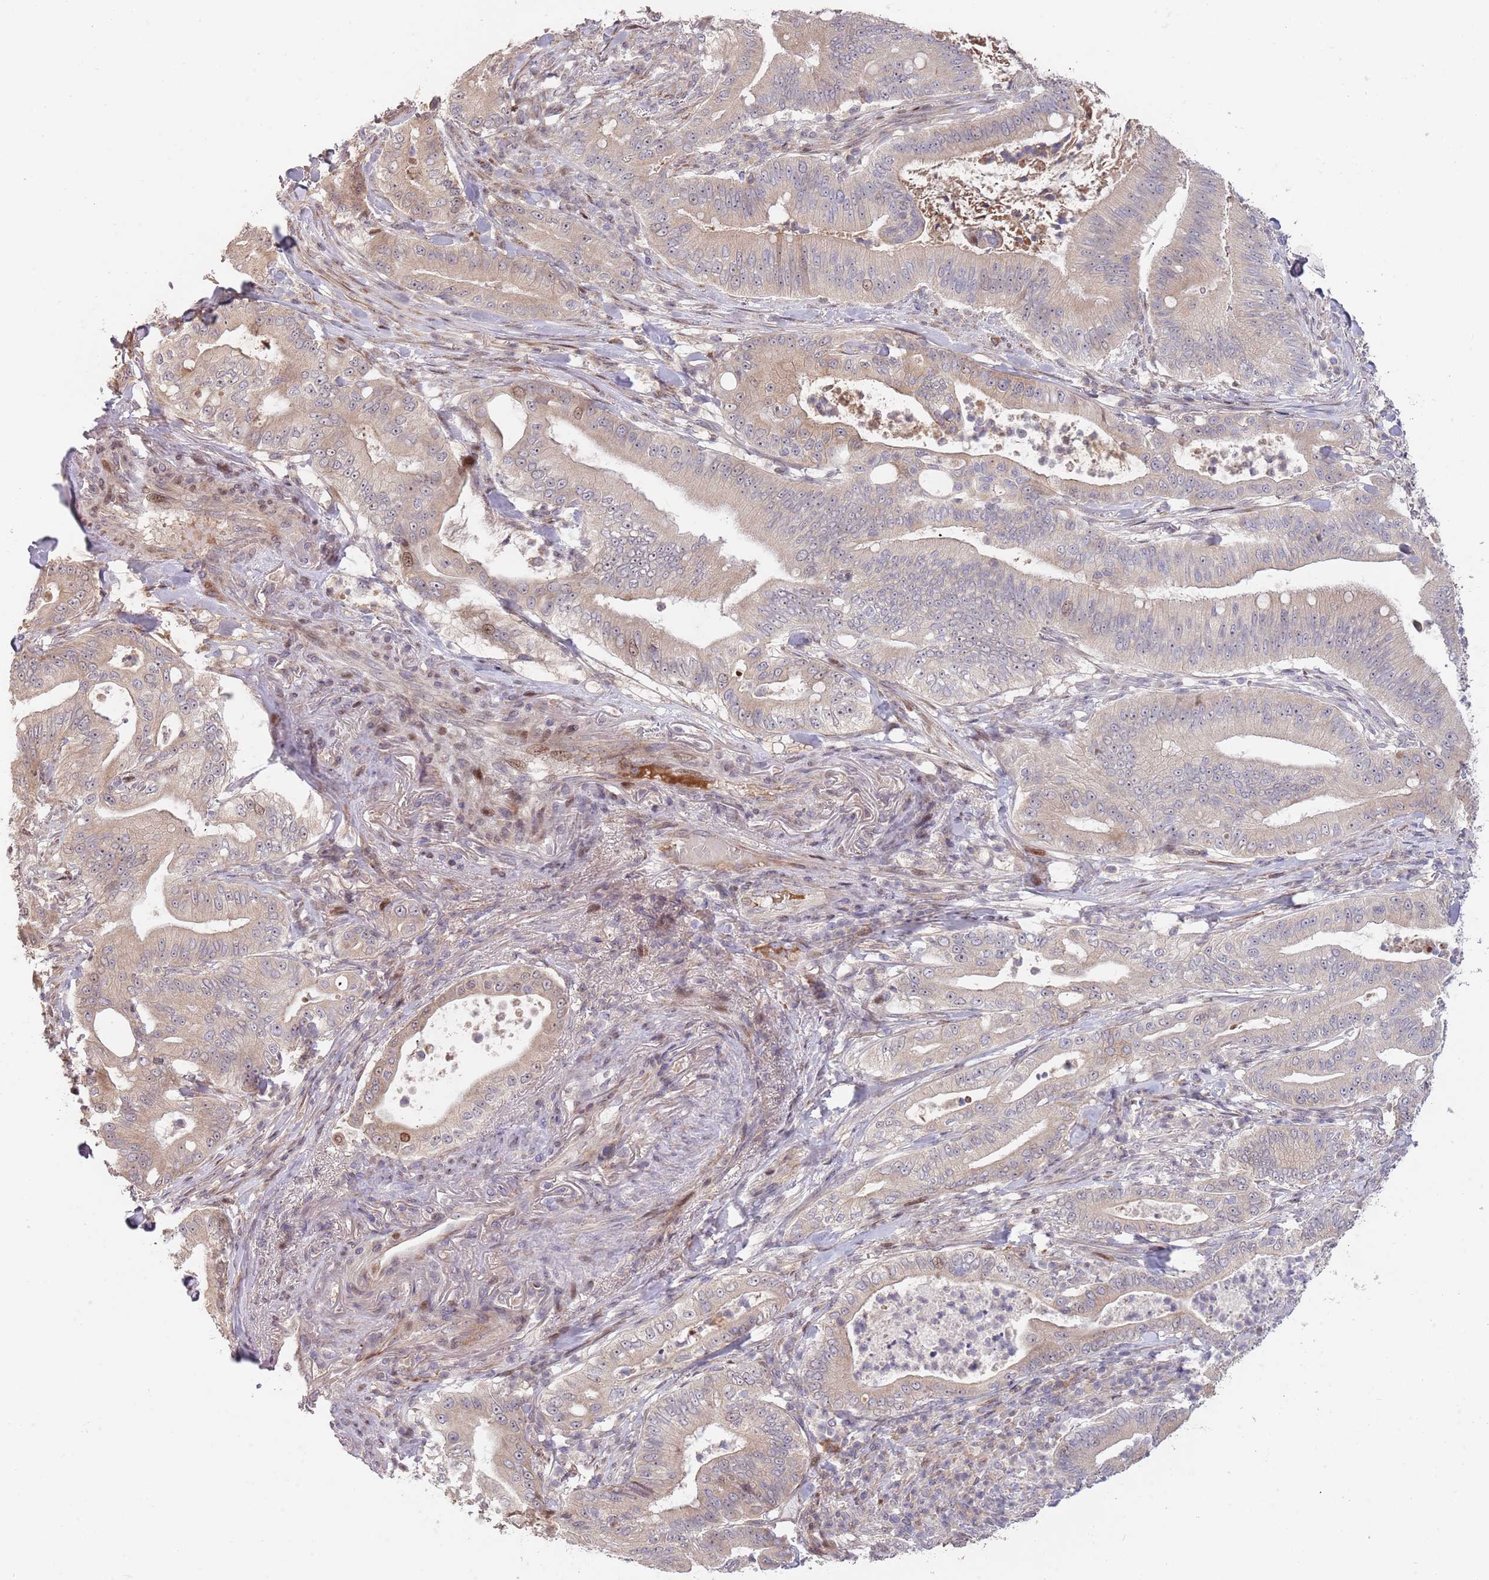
{"staining": {"intensity": "weak", "quantity": "25%-75%", "location": "nuclear"}, "tissue": "pancreatic cancer", "cell_type": "Tumor cells", "image_type": "cancer", "snomed": [{"axis": "morphology", "description": "Adenocarcinoma, NOS"}, {"axis": "topography", "description": "Pancreas"}], "caption": "Pancreatic cancer (adenocarcinoma) stained with a brown dye reveals weak nuclear positive expression in approximately 25%-75% of tumor cells.", "gene": "SYNDIG1L", "patient": {"sex": "male", "age": 71}}